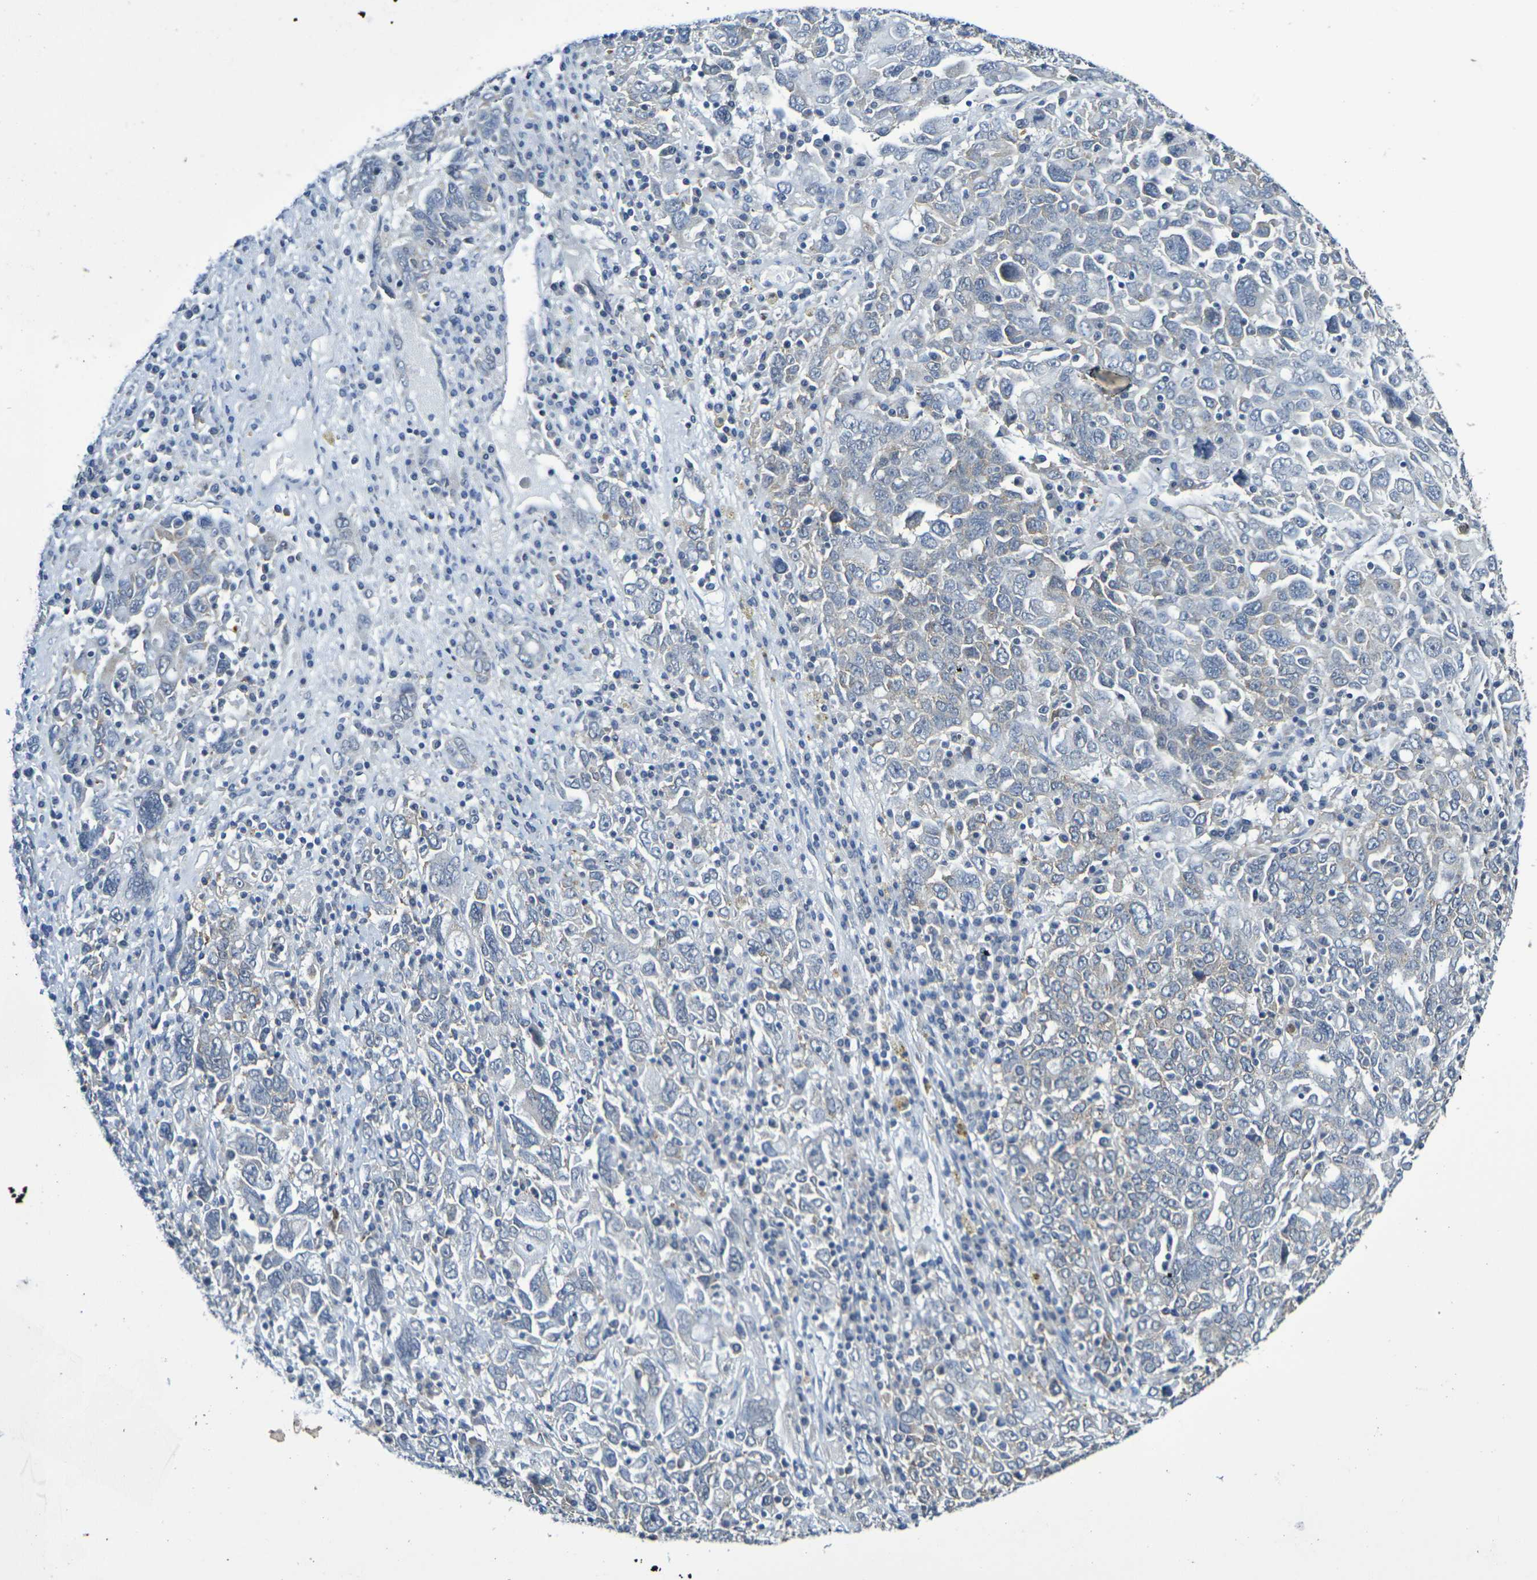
{"staining": {"intensity": "weak", "quantity": "<25%", "location": "cytoplasmic/membranous"}, "tissue": "ovarian cancer", "cell_type": "Tumor cells", "image_type": "cancer", "snomed": [{"axis": "morphology", "description": "Carcinoma, endometroid"}, {"axis": "topography", "description": "Ovary"}], "caption": "An image of endometroid carcinoma (ovarian) stained for a protein shows no brown staining in tumor cells. (Brightfield microscopy of DAB IHC at high magnification).", "gene": "CHRNB1", "patient": {"sex": "female", "age": 62}}